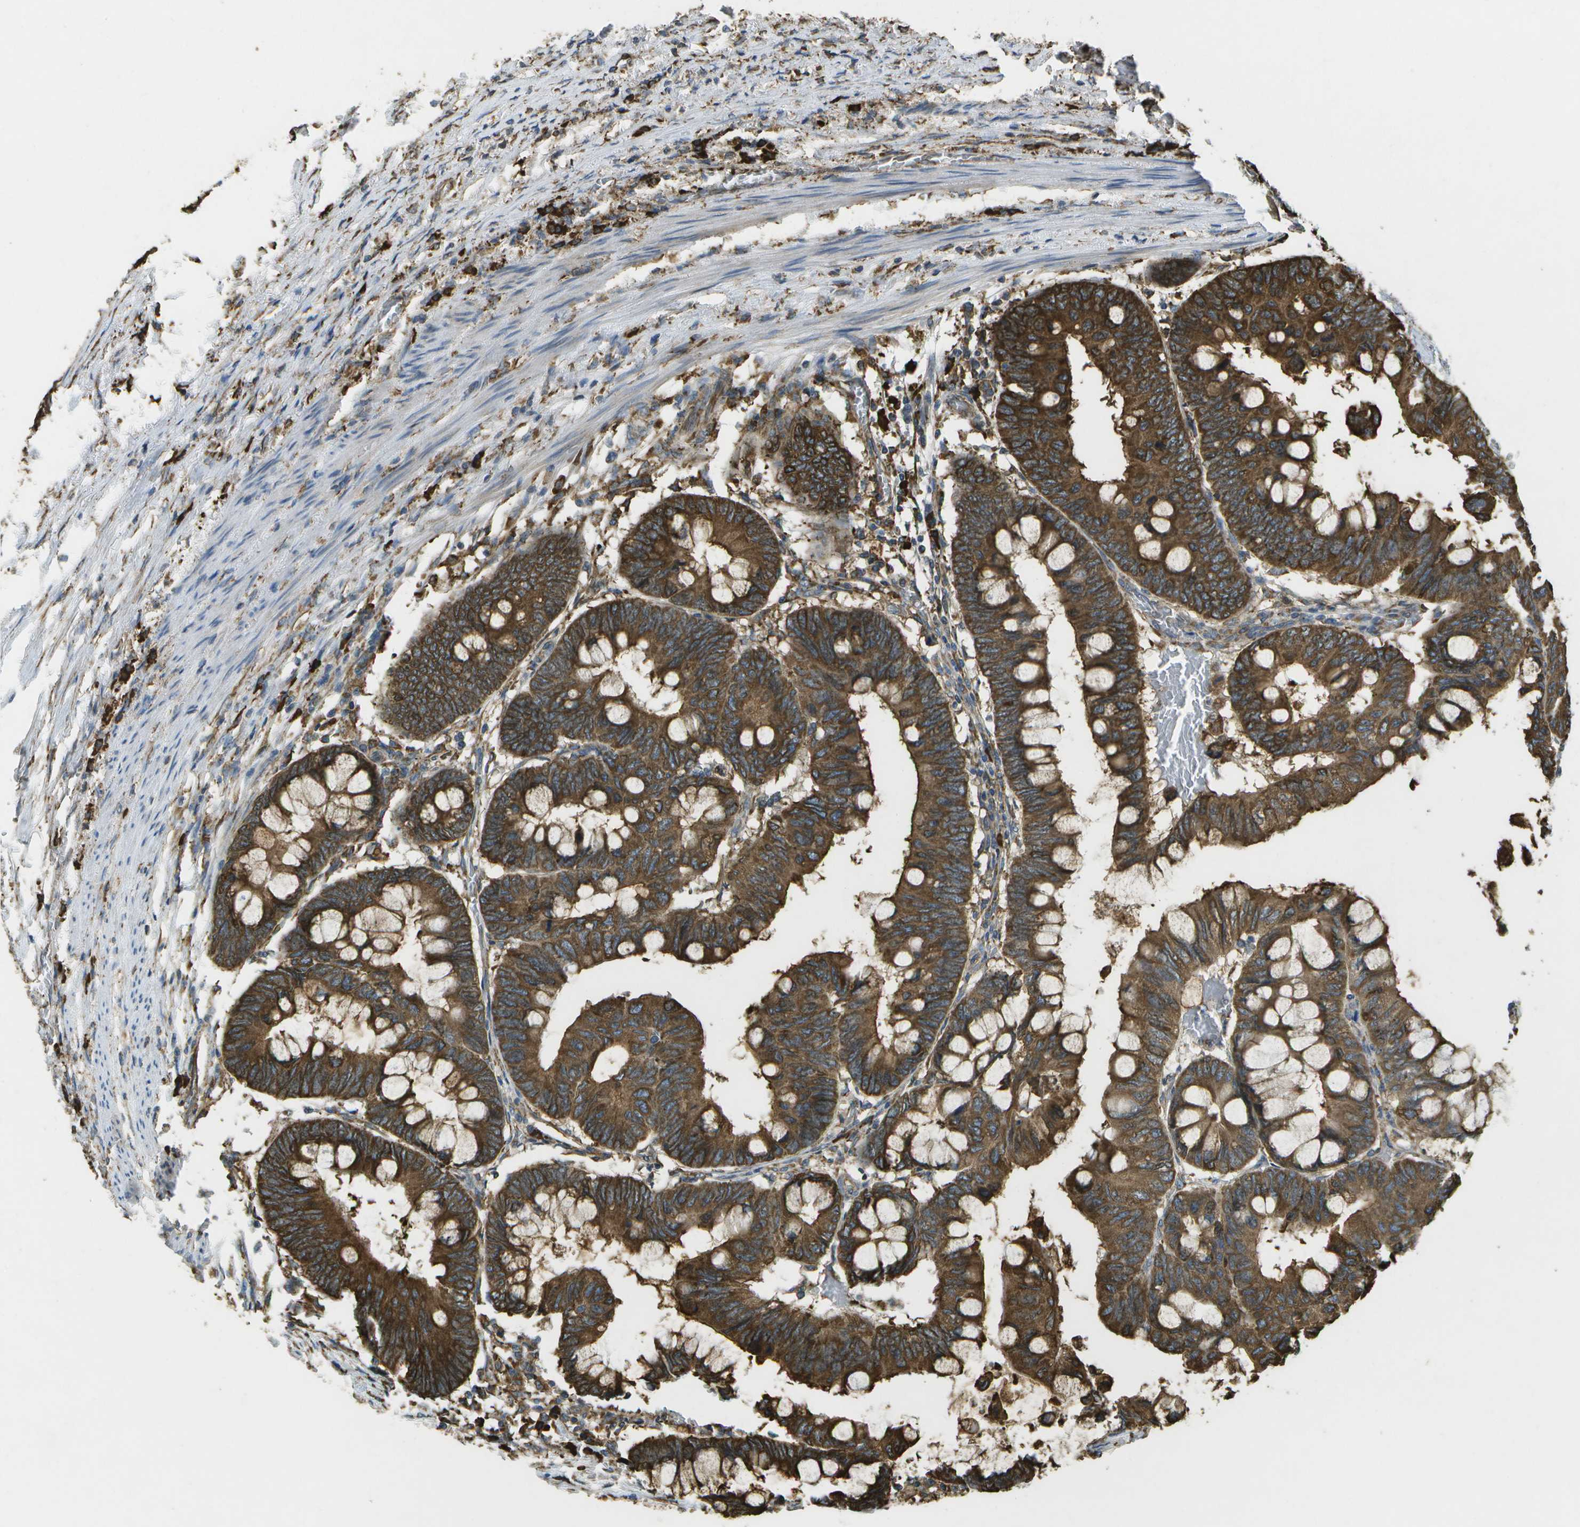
{"staining": {"intensity": "strong", "quantity": ">75%", "location": "cytoplasmic/membranous"}, "tissue": "colorectal cancer", "cell_type": "Tumor cells", "image_type": "cancer", "snomed": [{"axis": "morphology", "description": "Normal tissue, NOS"}, {"axis": "morphology", "description": "Adenocarcinoma, NOS"}, {"axis": "topography", "description": "Rectum"}, {"axis": "topography", "description": "Peripheral nerve tissue"}], "caption": "Protein expression analysis of human colorectal cancer (adenocarcinoma) reveals strong cytoplasmic/membranous staining in about >75% of tumor cells. (IHC, brightfield microscopy, high magnification).", "gene": "PDIA4", "patient": {"sex": "male", "age": 92}}